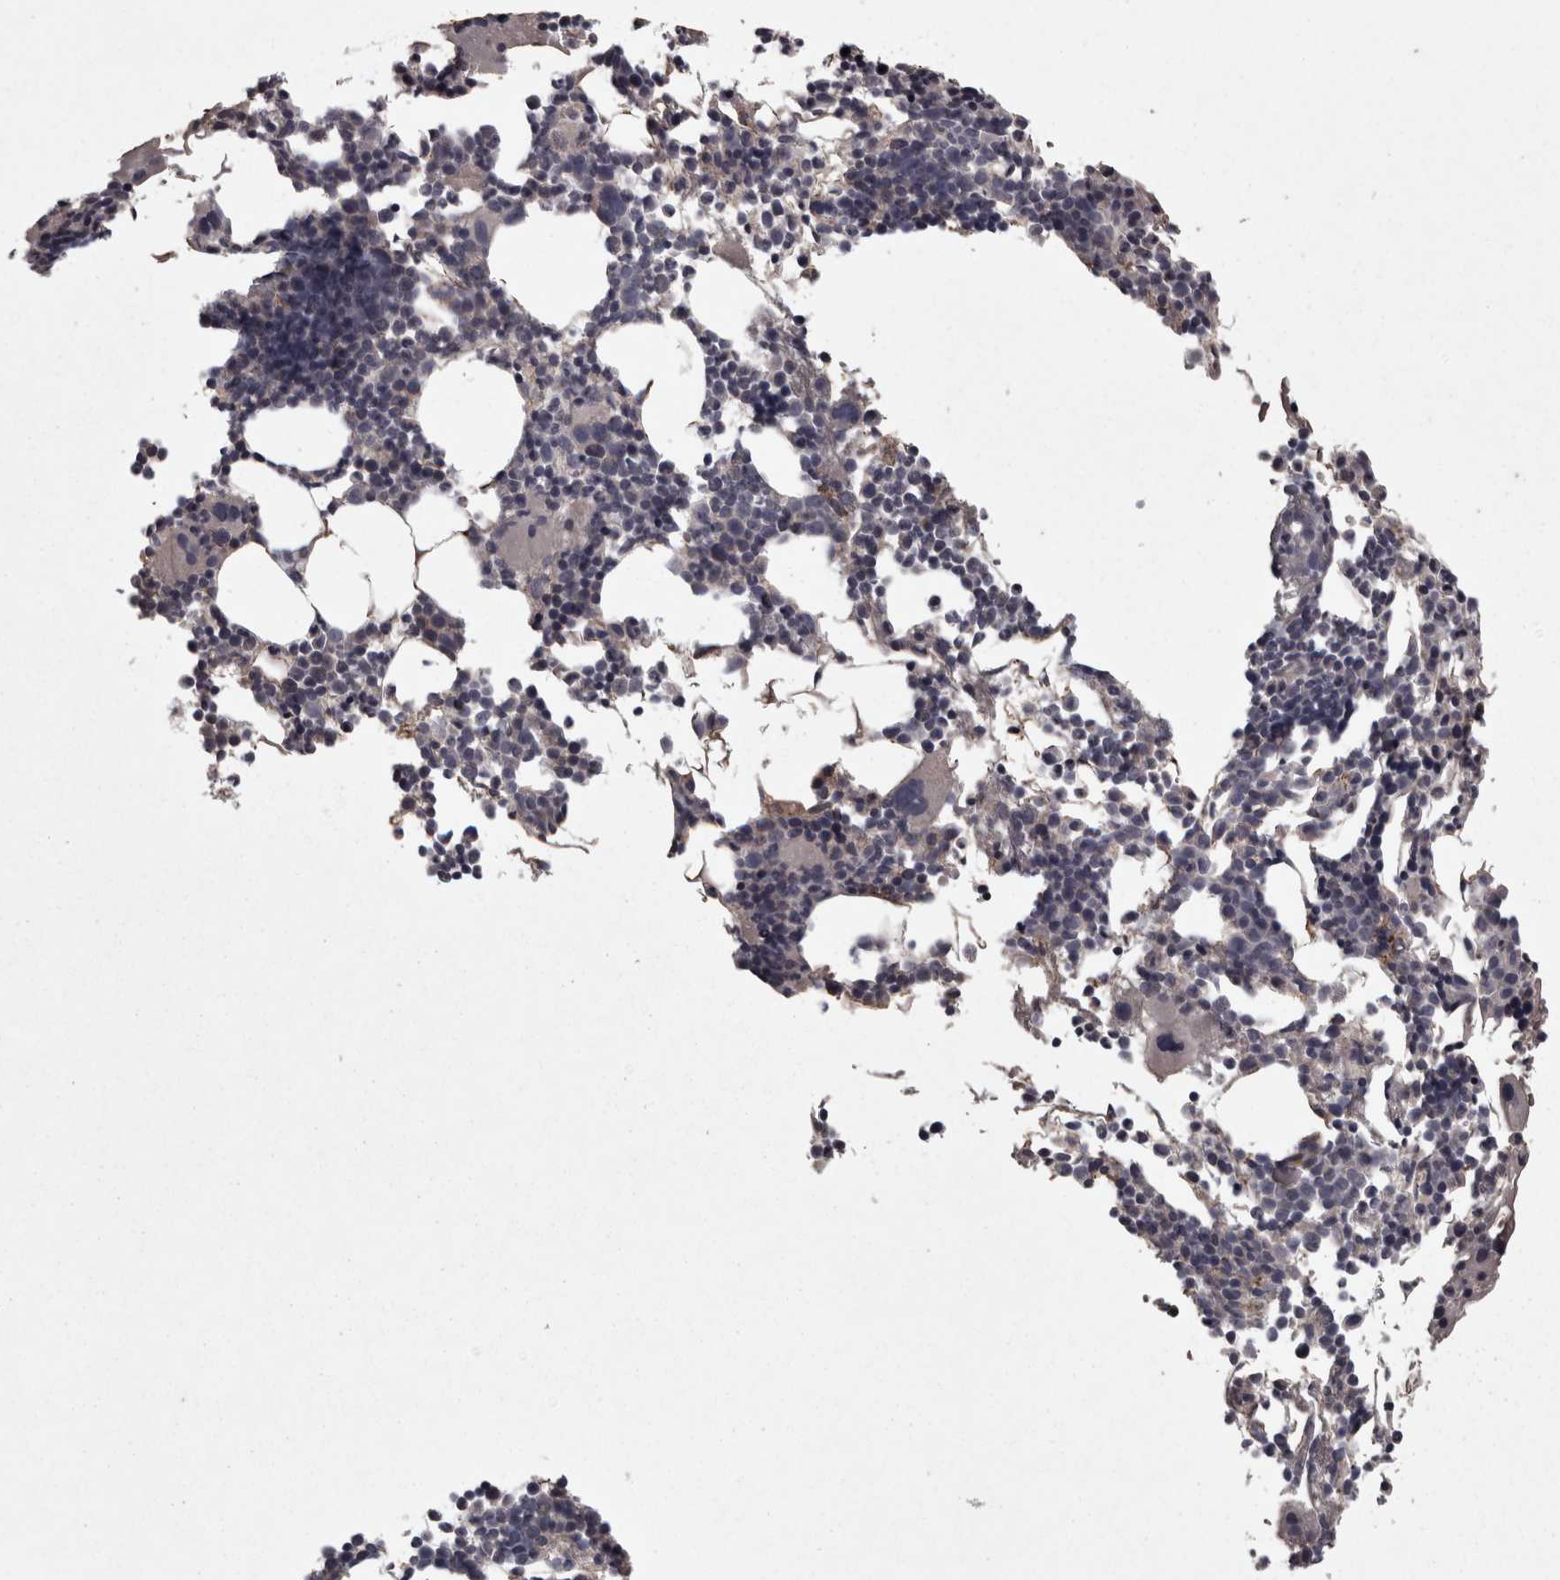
{"staining": {"intensity": "weak", "quantity": "<25%", "location": "cytoplasmic/membranous"}, "tissue": "bone marrow", "cell_type": "Hematopoietic cells", "image_type": "normal", "snomed": [{"axis": "morphology", "description": "Normal tissue, NOS"}, {"axis": "morphology", "description": "Inflammation, NOS"}, {"axis": "topography", "description": "Bone marrow"}], "caption": "An immunohistochemistry (IHC) micrograph of normal bone marrow is shown. There is no staining in hematopoietic cells of bone marrow. Brightfield microscopy of immunohistochemistry (IHC) stained with DAB (3,3'-diaminobenzidine) (brown) and hematoxylin (blue), captured at high magnification.", "gene": "PCDH17", "patient": {"sex": "male", "age": 68}}